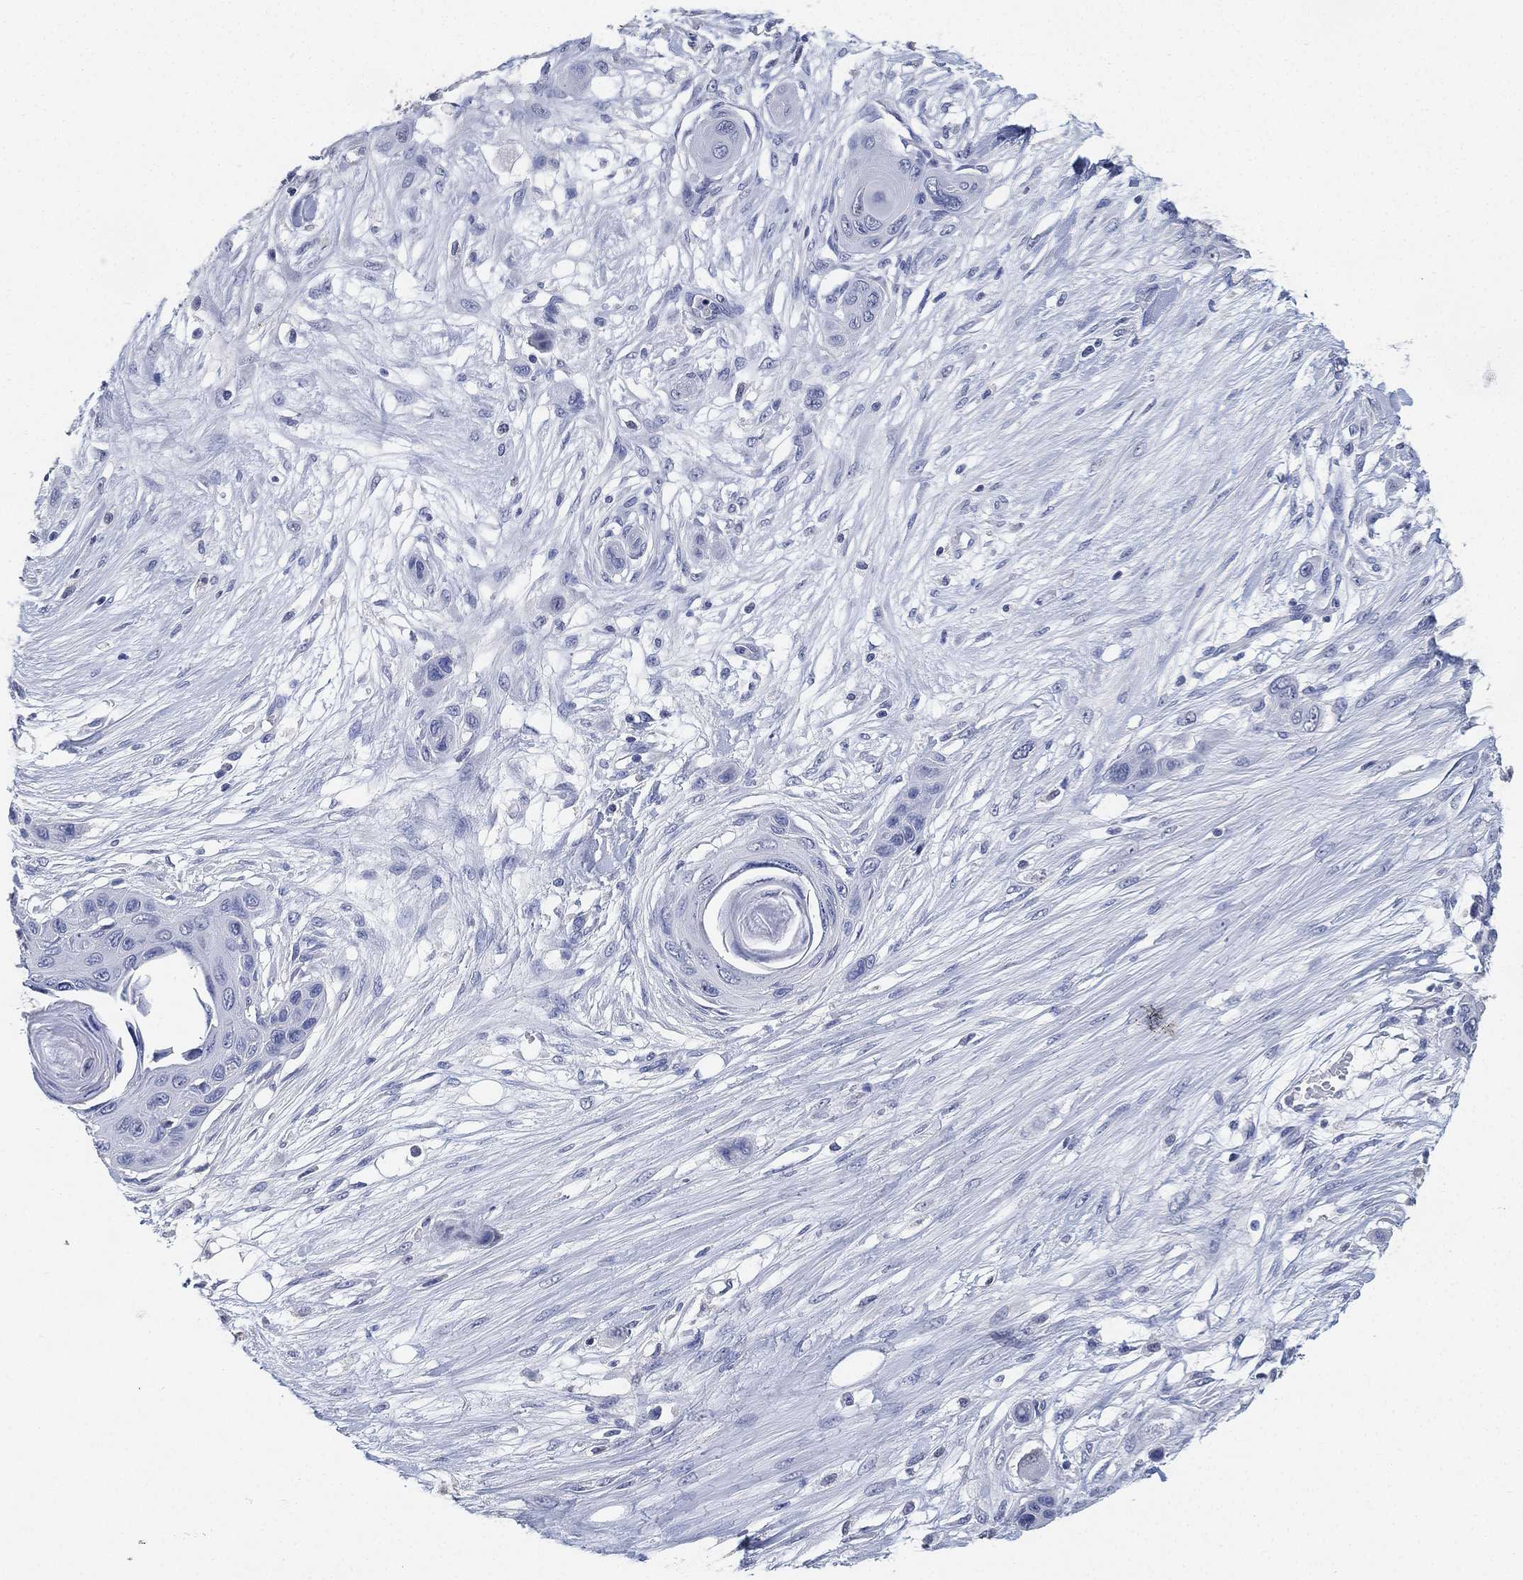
{"staining": {"intensity": "negative", "quantity": "none", "location": "none"}, "tissue": "skin cancer", "cell_type": "Tumor cells", "image_type": "cancer", "snomed": [{"axis": "morphology", "description": "Squamous cell carcinoma, NOS"}, {"axis": "topography", "description": "Skin"}], "caption": "Histopathology image shows no protein expression in tumor cells of skin cancer tissue. (Stains: DAB (3,3'-diaminobenzidine) immunohistochemistry (IHC) with hematoxylin counter stain, Microscopy: brightfield microscopy at high magnification).", "gene": "IYD", "patient": {"sex": "male", "age": 79}}